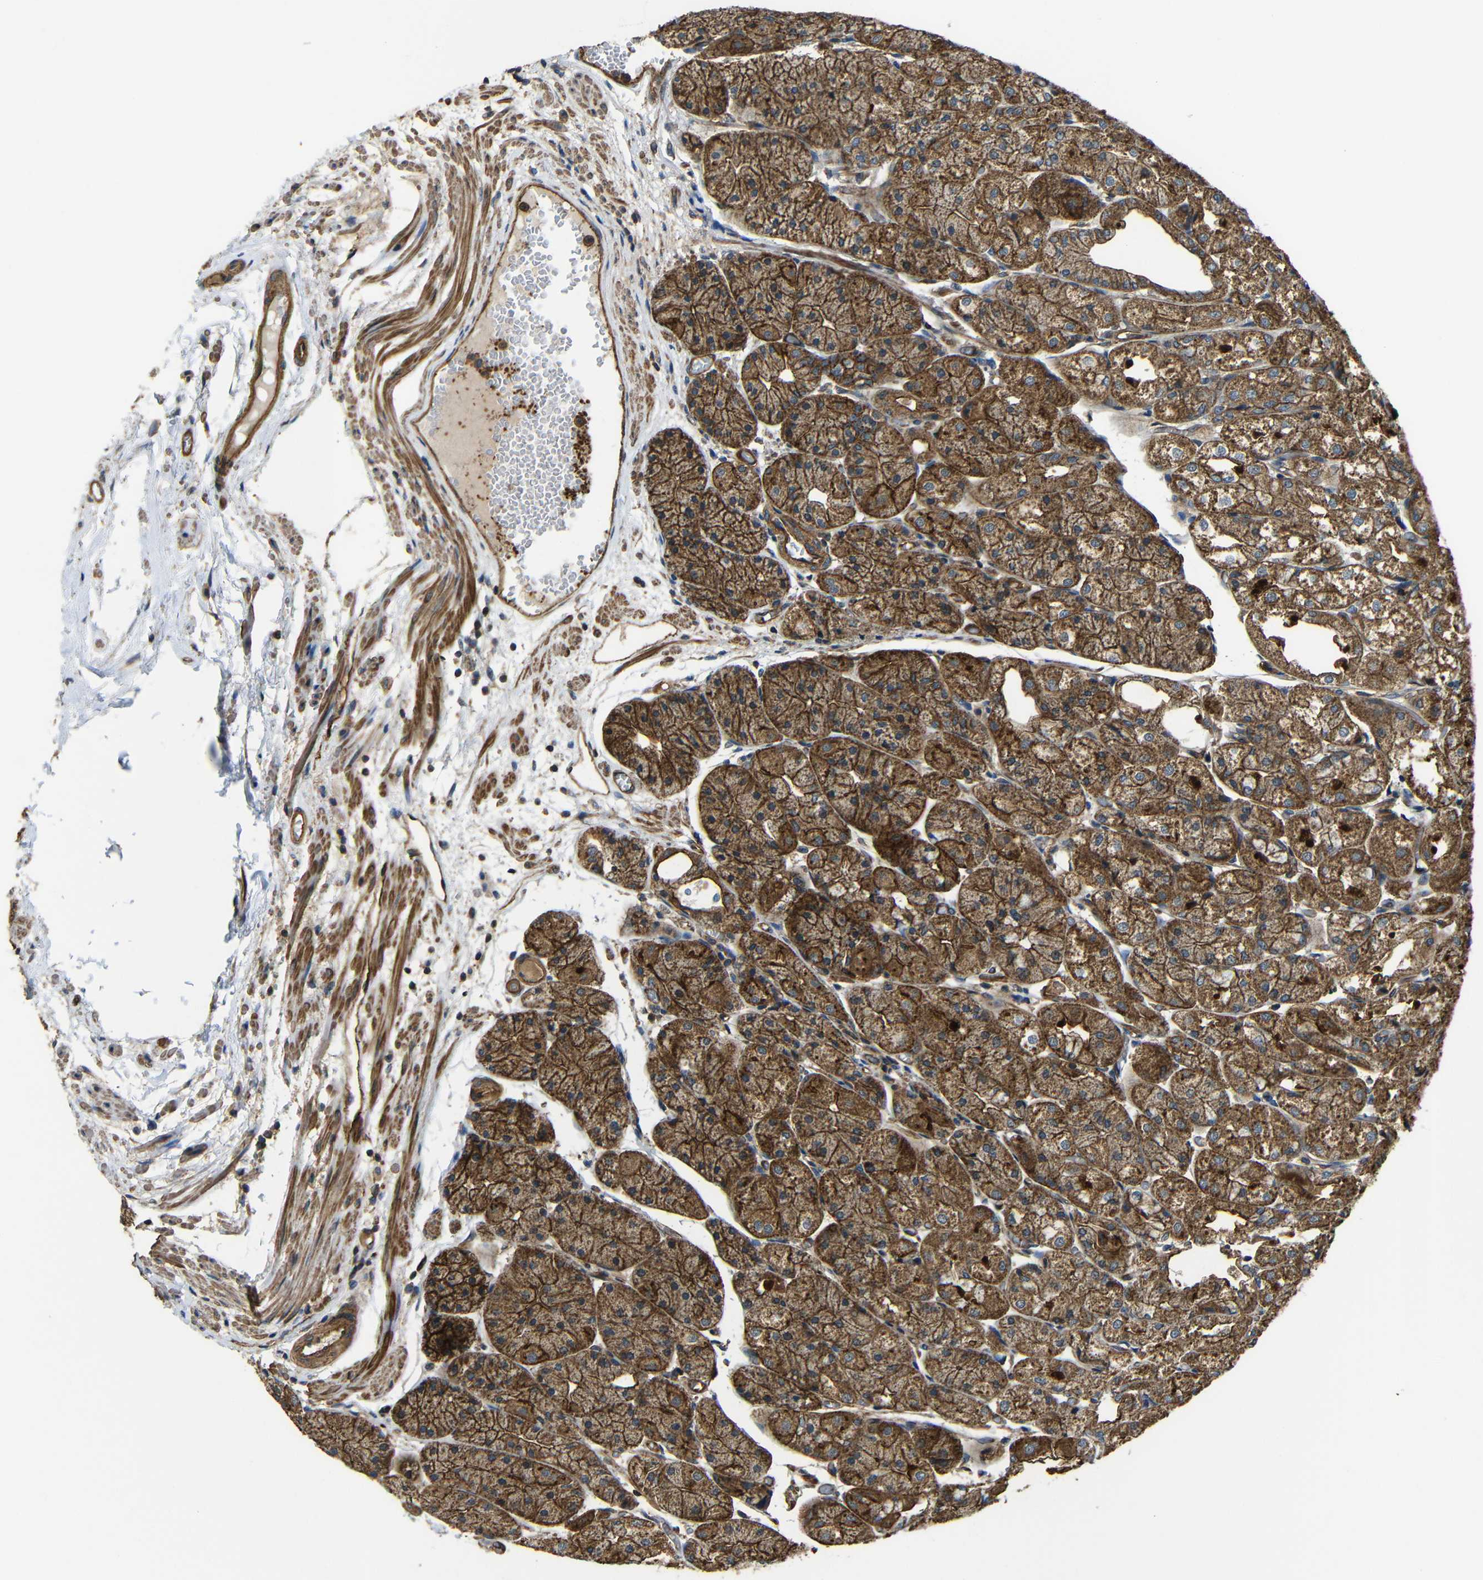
{"staining": {"intensity": "strong", "quantity": ">75%", "location": "cytoplasmic/membranous"}, "tissue": "stomach", "cell_type": "Glandular cells", "image_type": "normal", "snomed": [{"axis": "morphology", "description": "Normal tissue, NOS"}, {"axis": "topography", "description": "Stomach, upper"}], "caption": "Immunohistochemical staining of normal human stomach exhibits >75% levels of strong cytoplasmic/membranous protein expression in about >75% of glandular cells.", "gene": "PTCH1", "patient": {"sex": "male", "age": 72}}